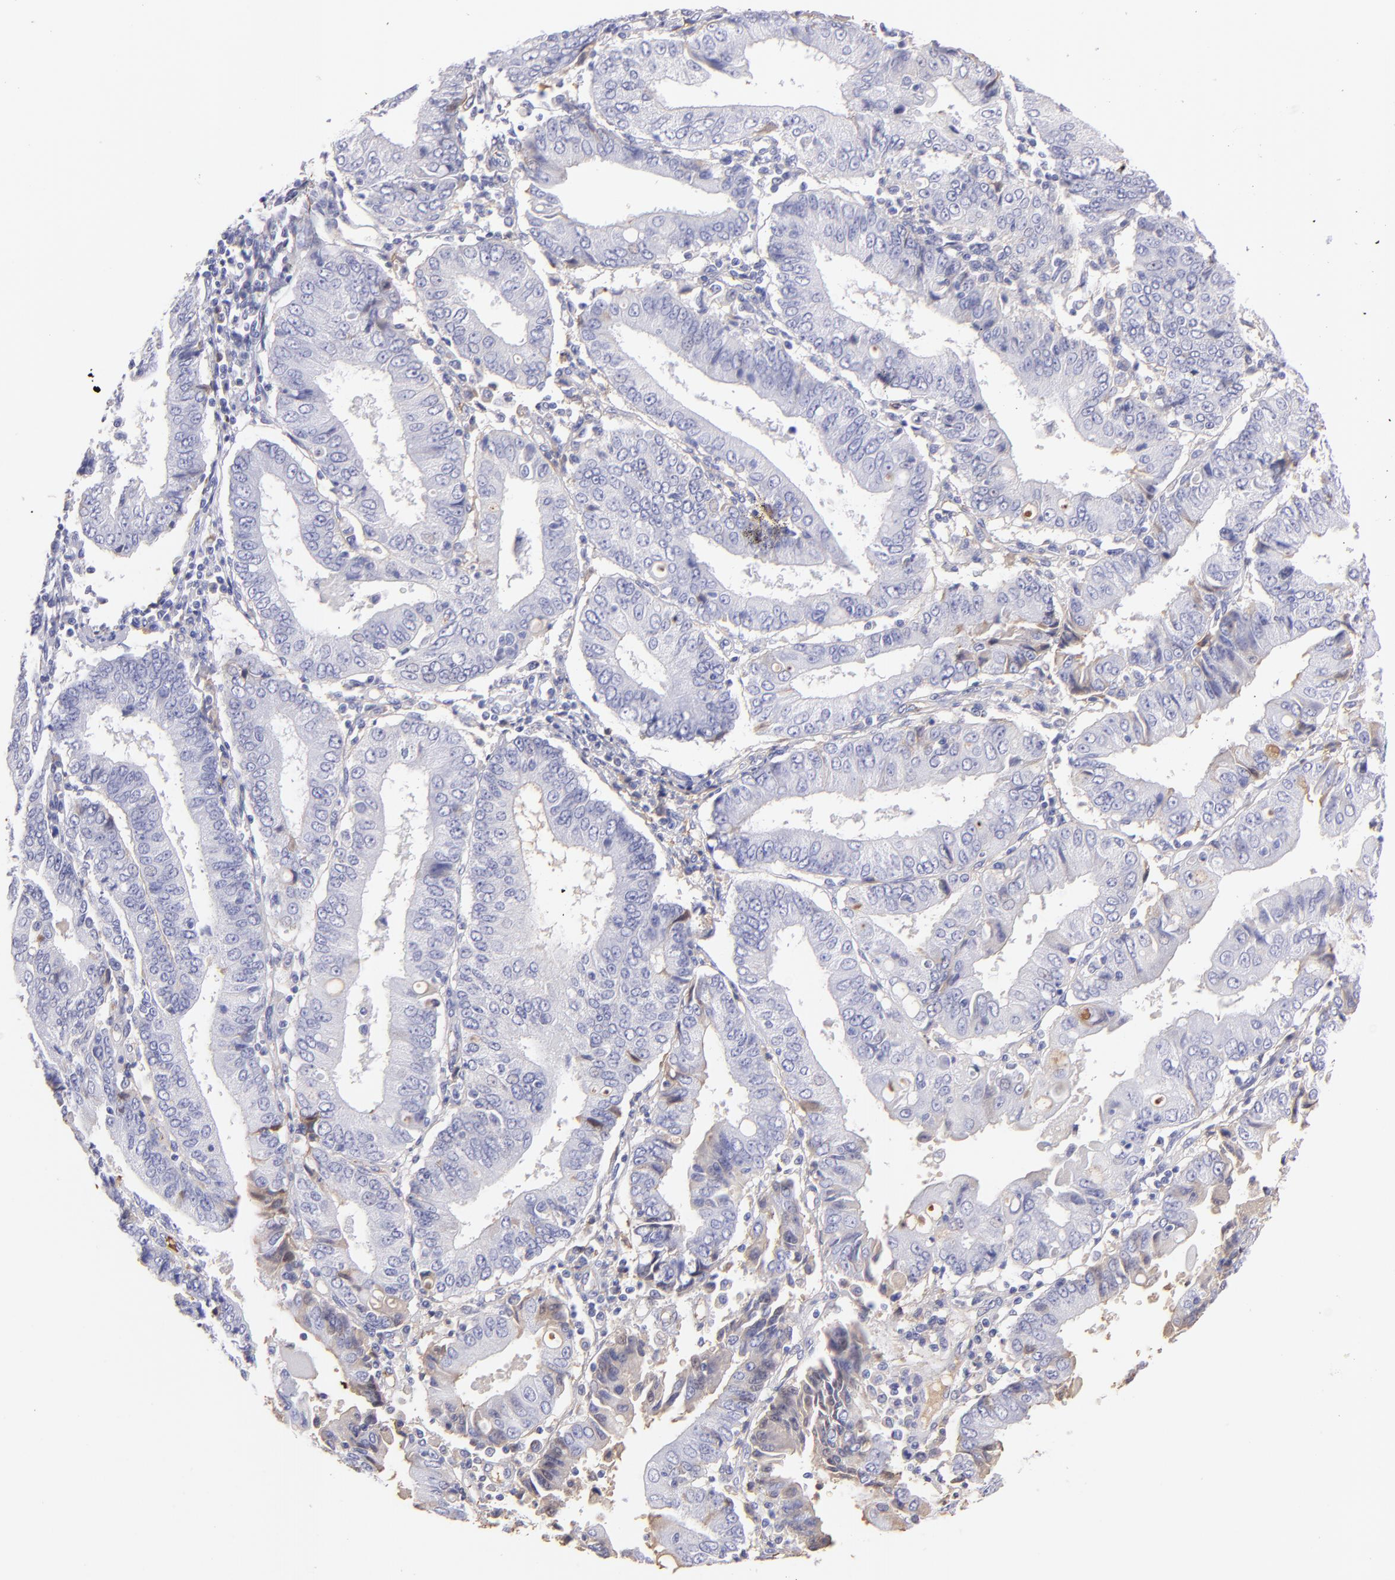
{"staining": {"intensity": "negative", "quantity": "none", "location": "none"}, "tissue": "endometrial cancer", "cell_type": "Tumor cells", "image_type": "cancer", "snomed": [{"axis": "morphology", "description": "Adenocarcinoma, NOS"}, {"axis": "topography", "description": "Endometrium"}], "caption": "This image is of endometrial cancer (adenocarcinoma) stained with immunohistochemistry (IHC) to label a protein in brown with the nuclei are counter-stained blue. There is no positivity in tumor cells.", "gene": "FGB", "patient": {"sex": "female", "age": 75}}